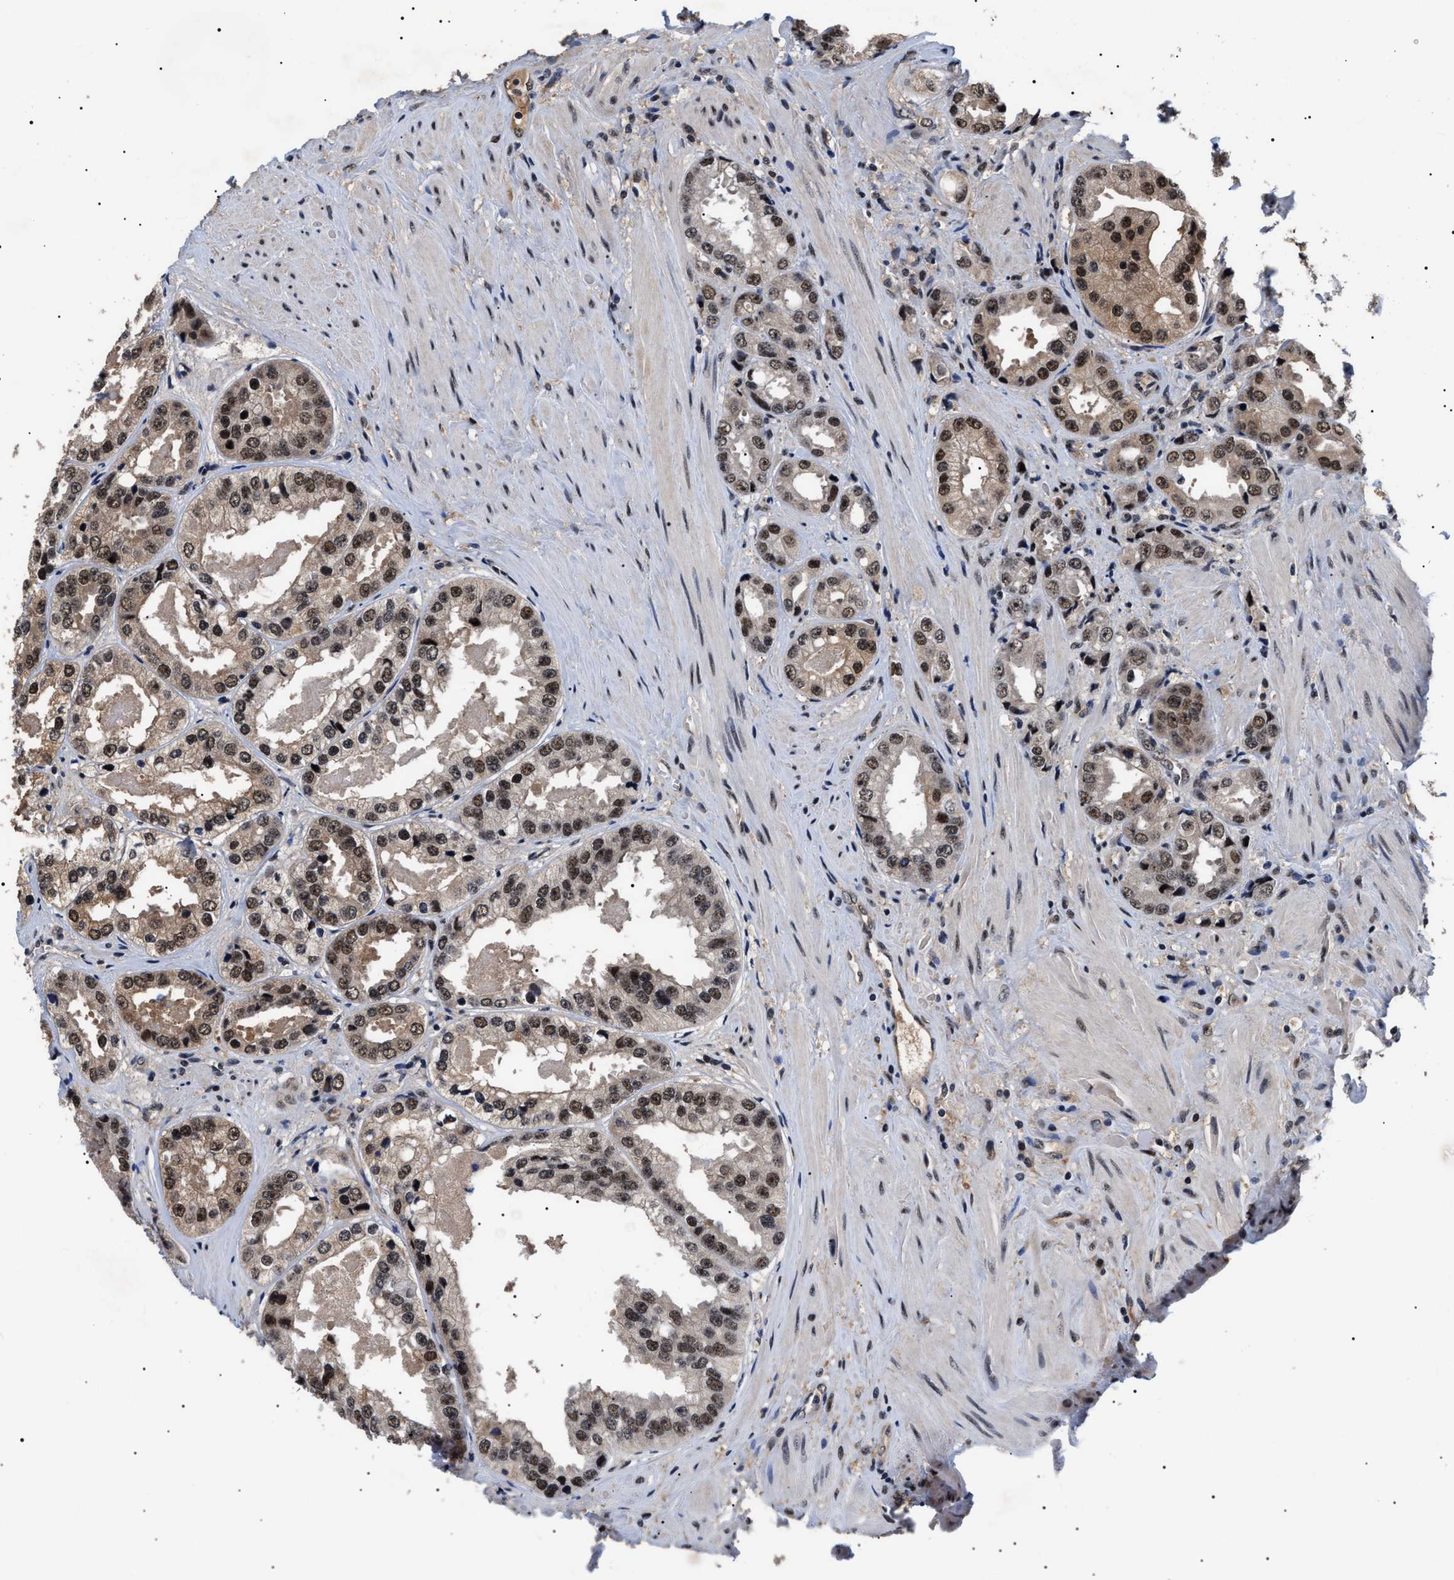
{"staining": {"intensity": "moderate", "quantity": ">75%", "location": "nuclear"}, "tissue": "prostate cancer", "cell_type": "Tumor cells", "image_type": "cancer", "snomed": [{"axis": "morphology", "description": "Adenocarcinoma, High grade"}, {"axis": "topography", "description": "Prostate"}], "caption": "Prostate cancer (adenocarcinoma (high-grade)) stained with a brown dye shows moderate nuclear positive staining in about >75% of tumor cells.", "gene": "CAAP1", "patient": {"sex": "male", "age": 61}}